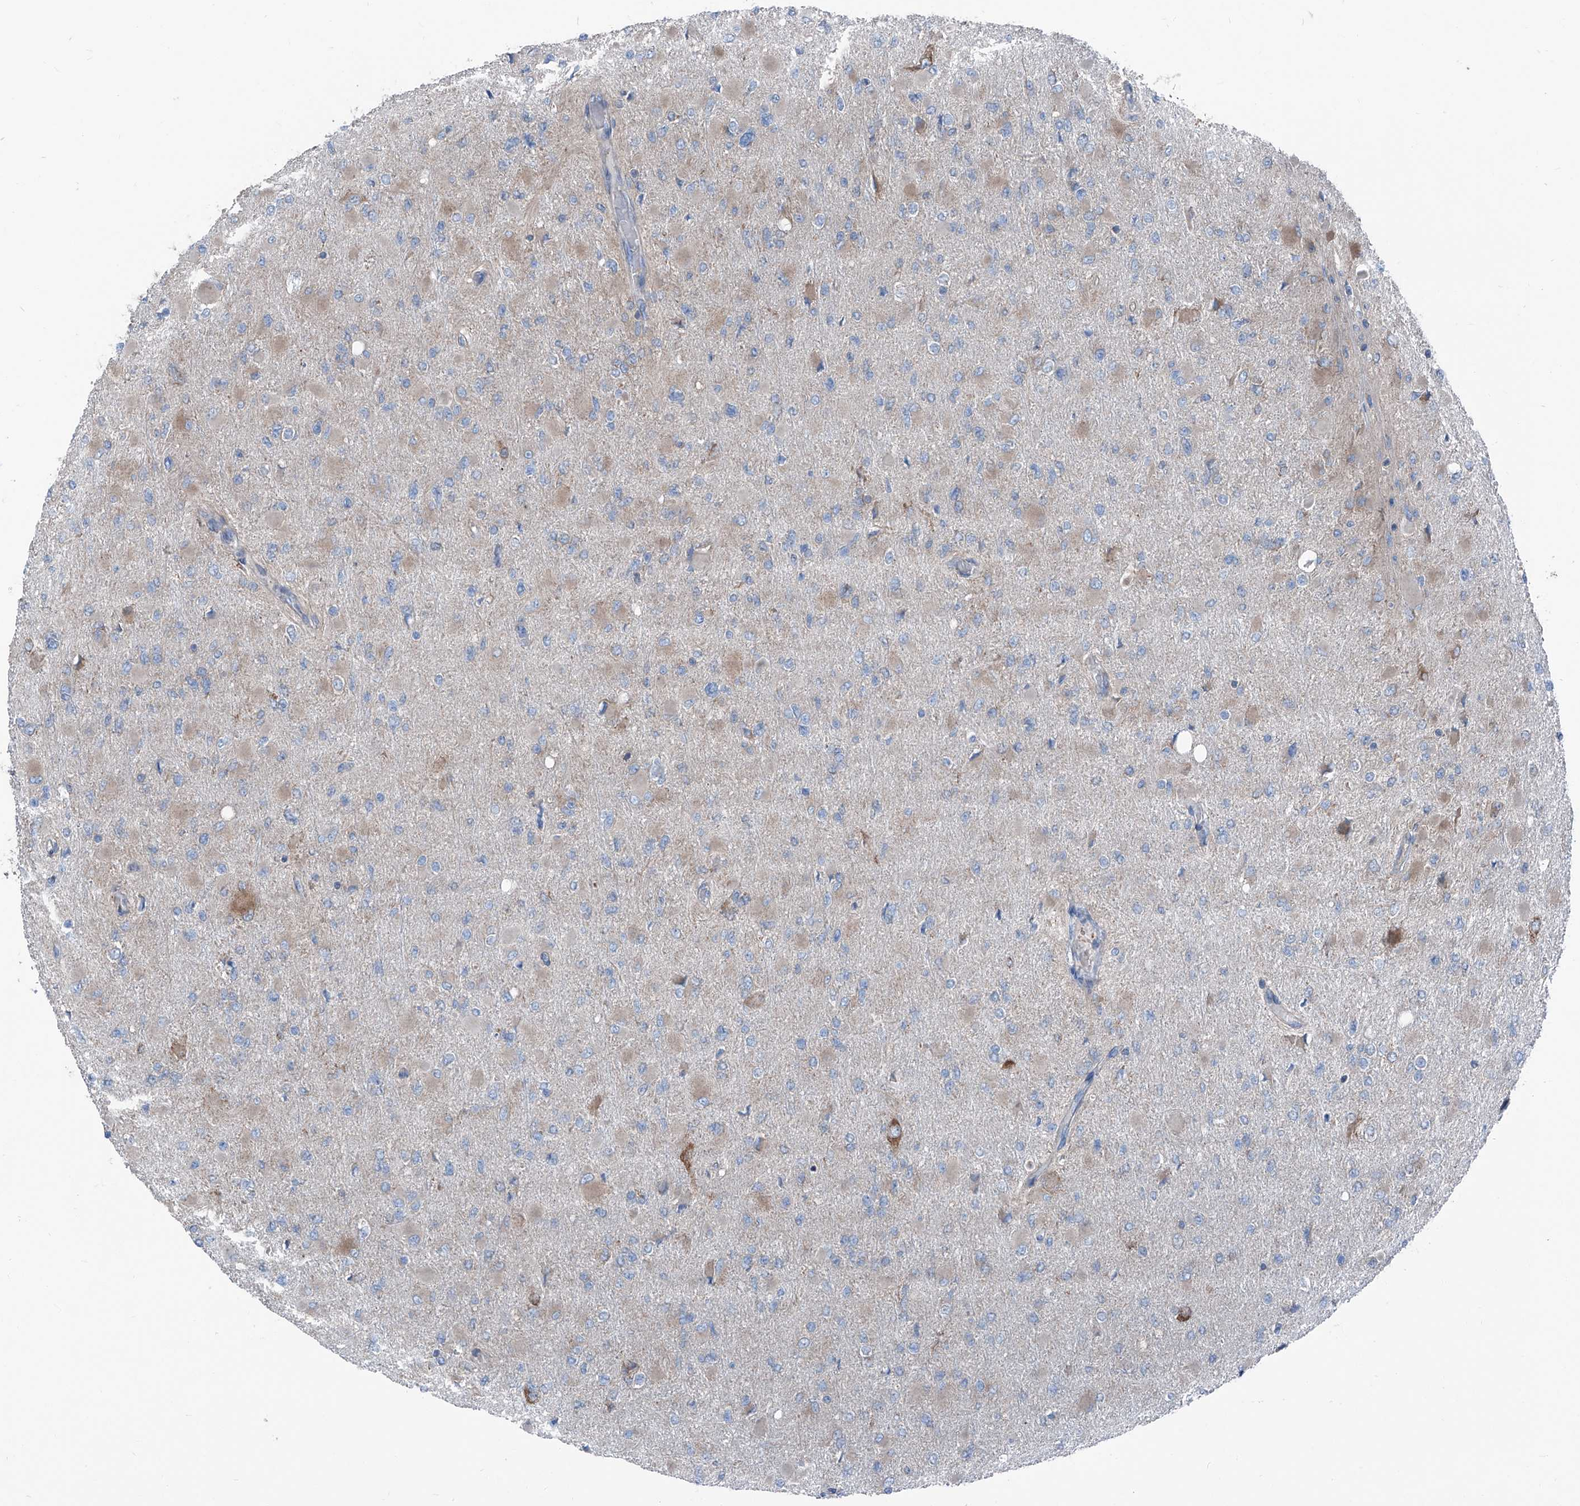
{"staining": {"intensity": "weak", "quantity": "<25%", "location": "cytoplasmic/membranous"}, "tissue": "glioma", "cell_type": "Tumor cells", "image_type": "cancer", "snomed": [{"axis": "morphology", "description": "Glioma, malignant, High grade"}, {"axis": "topography", "description": "Cerebral cortex"}], "caption": "Immunohistochemistry (IHC) of malignant glioma (high-grade) displays no positivity in tumor cells.", "gene": "GPAT3", "patient": {"sex": "female", "age": 36}}